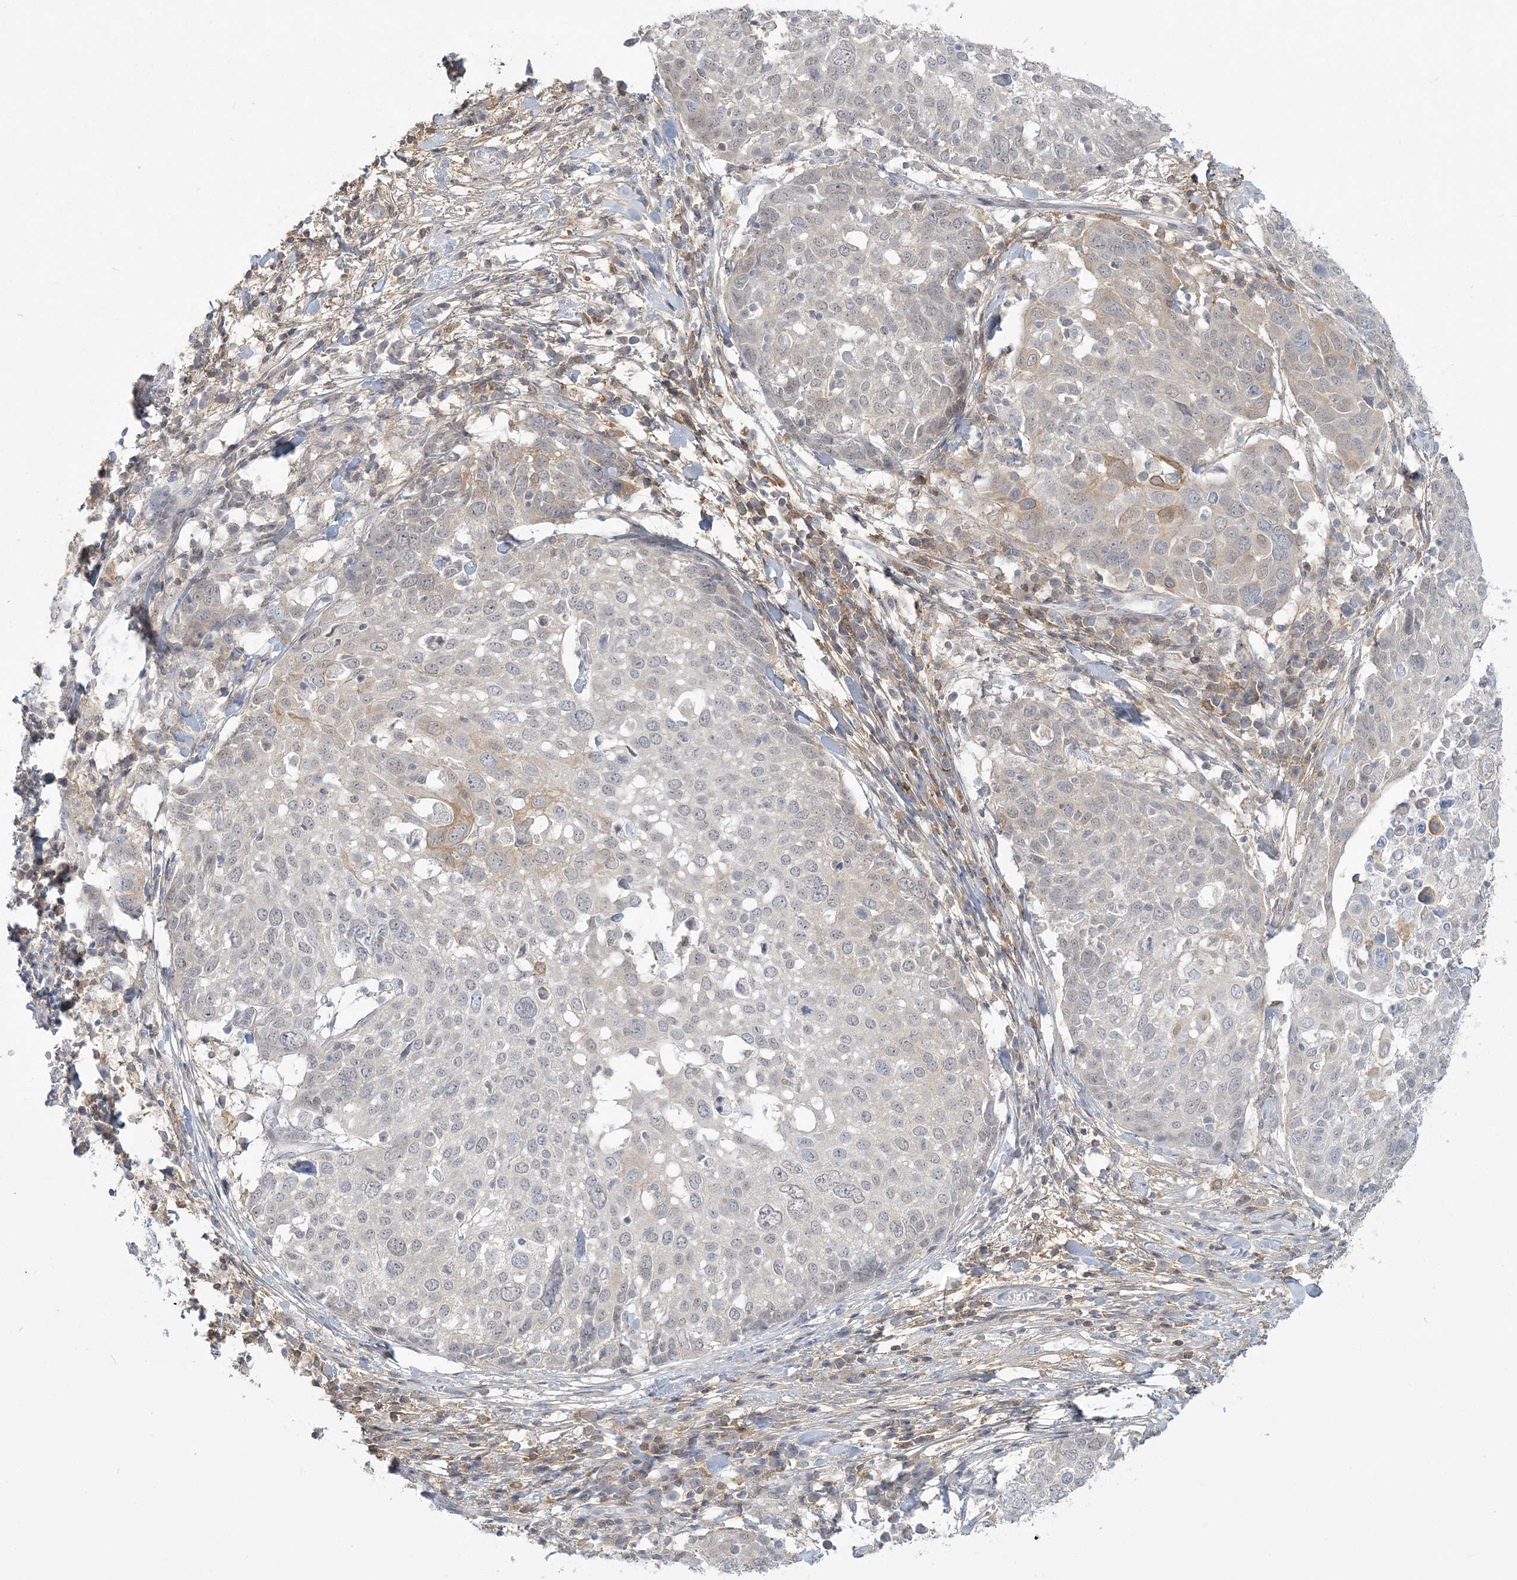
{"staining": {"intensity": "weak", "quantity": "<25%", "location": "cytoplasmic/membranous"}, "tissue": "lung cancer", "cell_type": "Tumor cells", "image_type": "cancer", "snomed": [{"axis": "morphology", "description": "Squamous cell carcinoma, NOS"}, {"axis": "topography", "description": "Lung"}], "caption": "This image is of lung cancer (squamous cell carcinoma) stained with immunohistochemistry to label a protein in brown with the nuclei are counter-stained blue. There is no positivity in tumor cells. (DAB immunohistochemistry, high magnification).", "gene": "ANKS1A", "patient": {"sex": "male", "age": 65}}